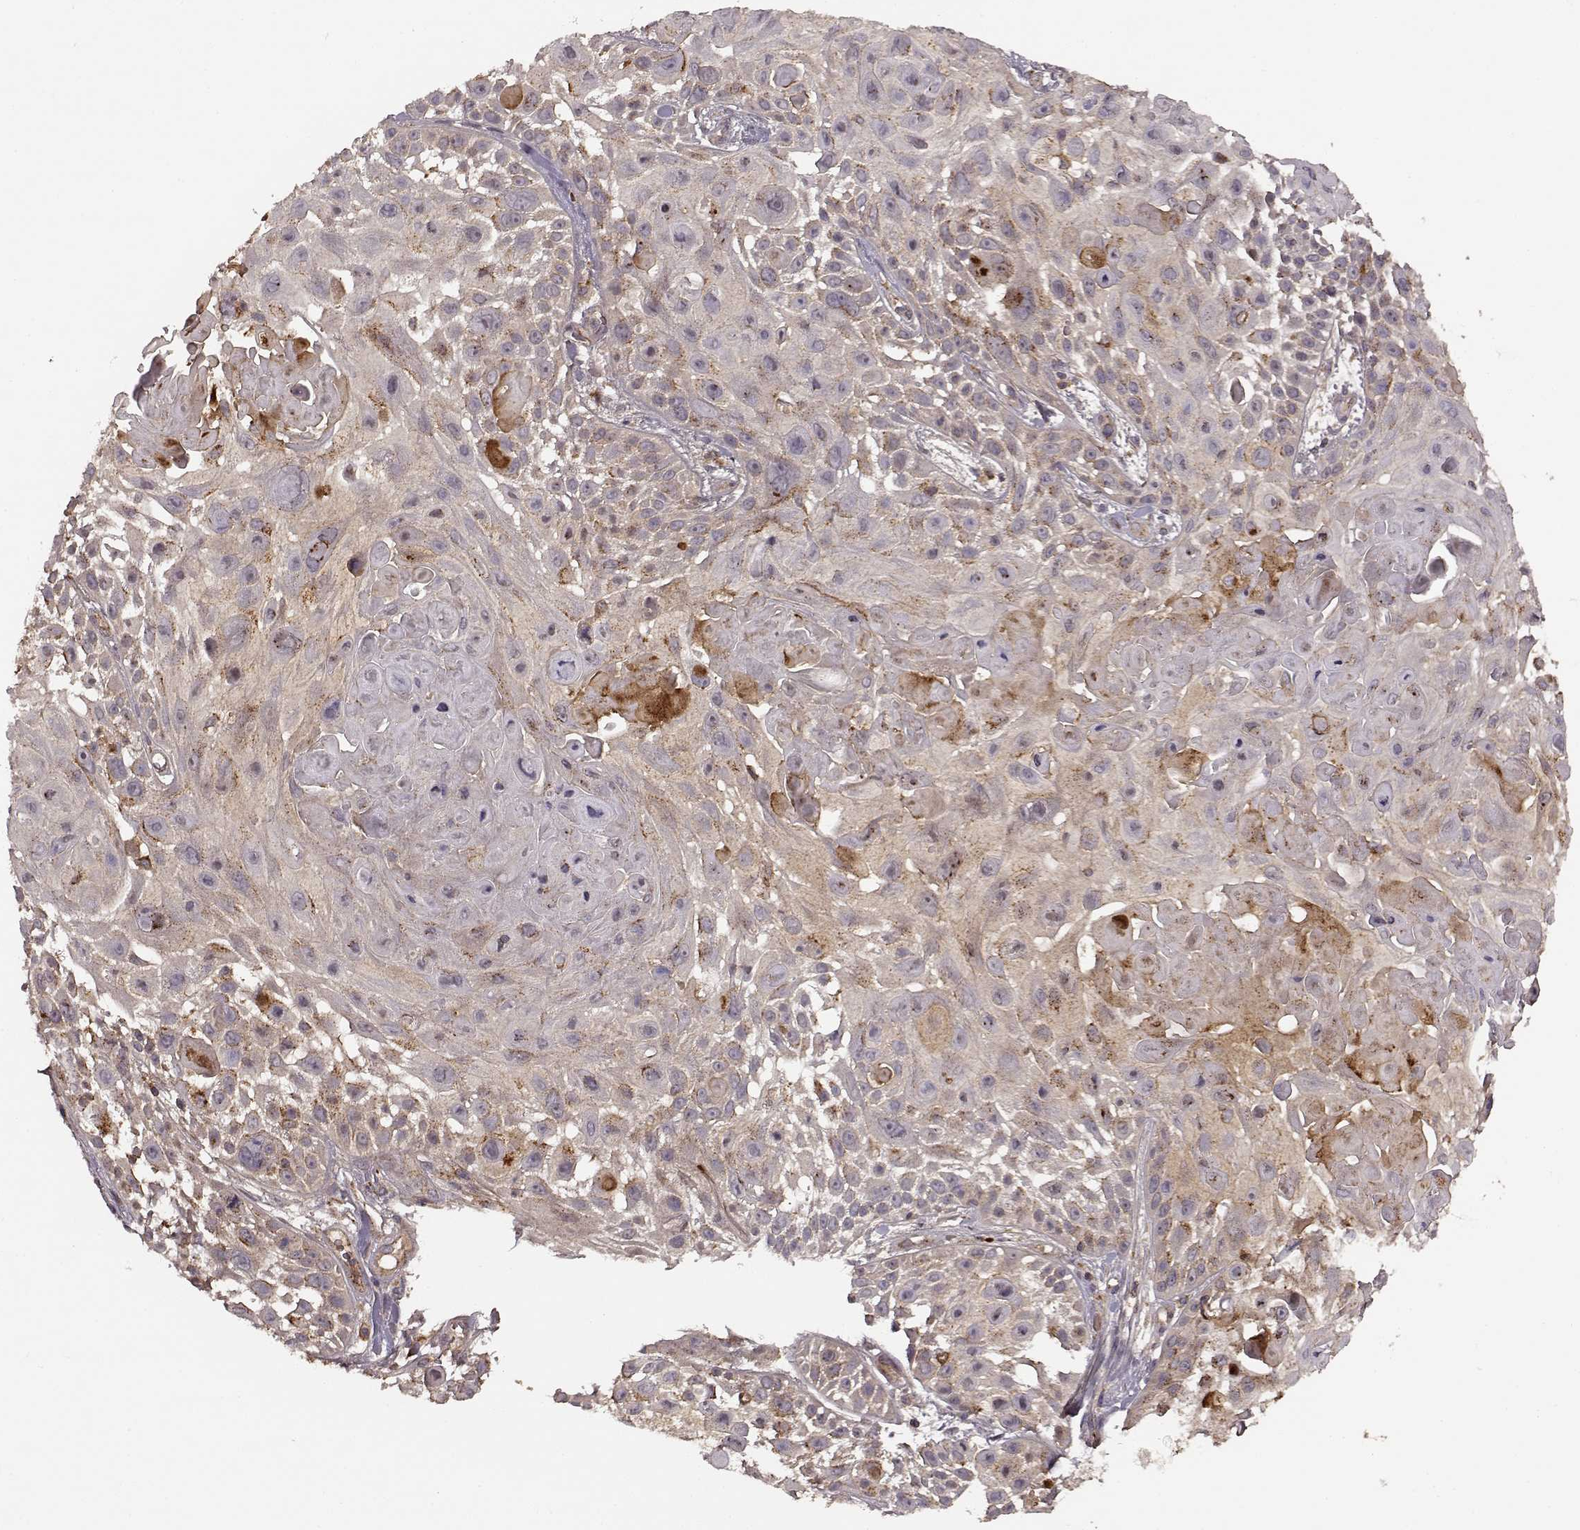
{"staining": {"intensity": "weak", "quantity": "<25%", "location": "cytoplasmic/membranous"}, "tissue": "skin cancer", "cell_type": "Tumor cells", "image_type": "cancer", "snomed": [{"axis": "morphology", "description": "Squamous cell carcinoma, NOS"}, {"axis": "topography", "description": "Skin"}, {"axis": "topography", "description": "Anal"}], "caption": "Tumor cells are negative for brown protein staining in skin cancer (squamous cell carcinoma).", "gene": "IFRD2", "patient": {"sex": "female", "age": 75}}